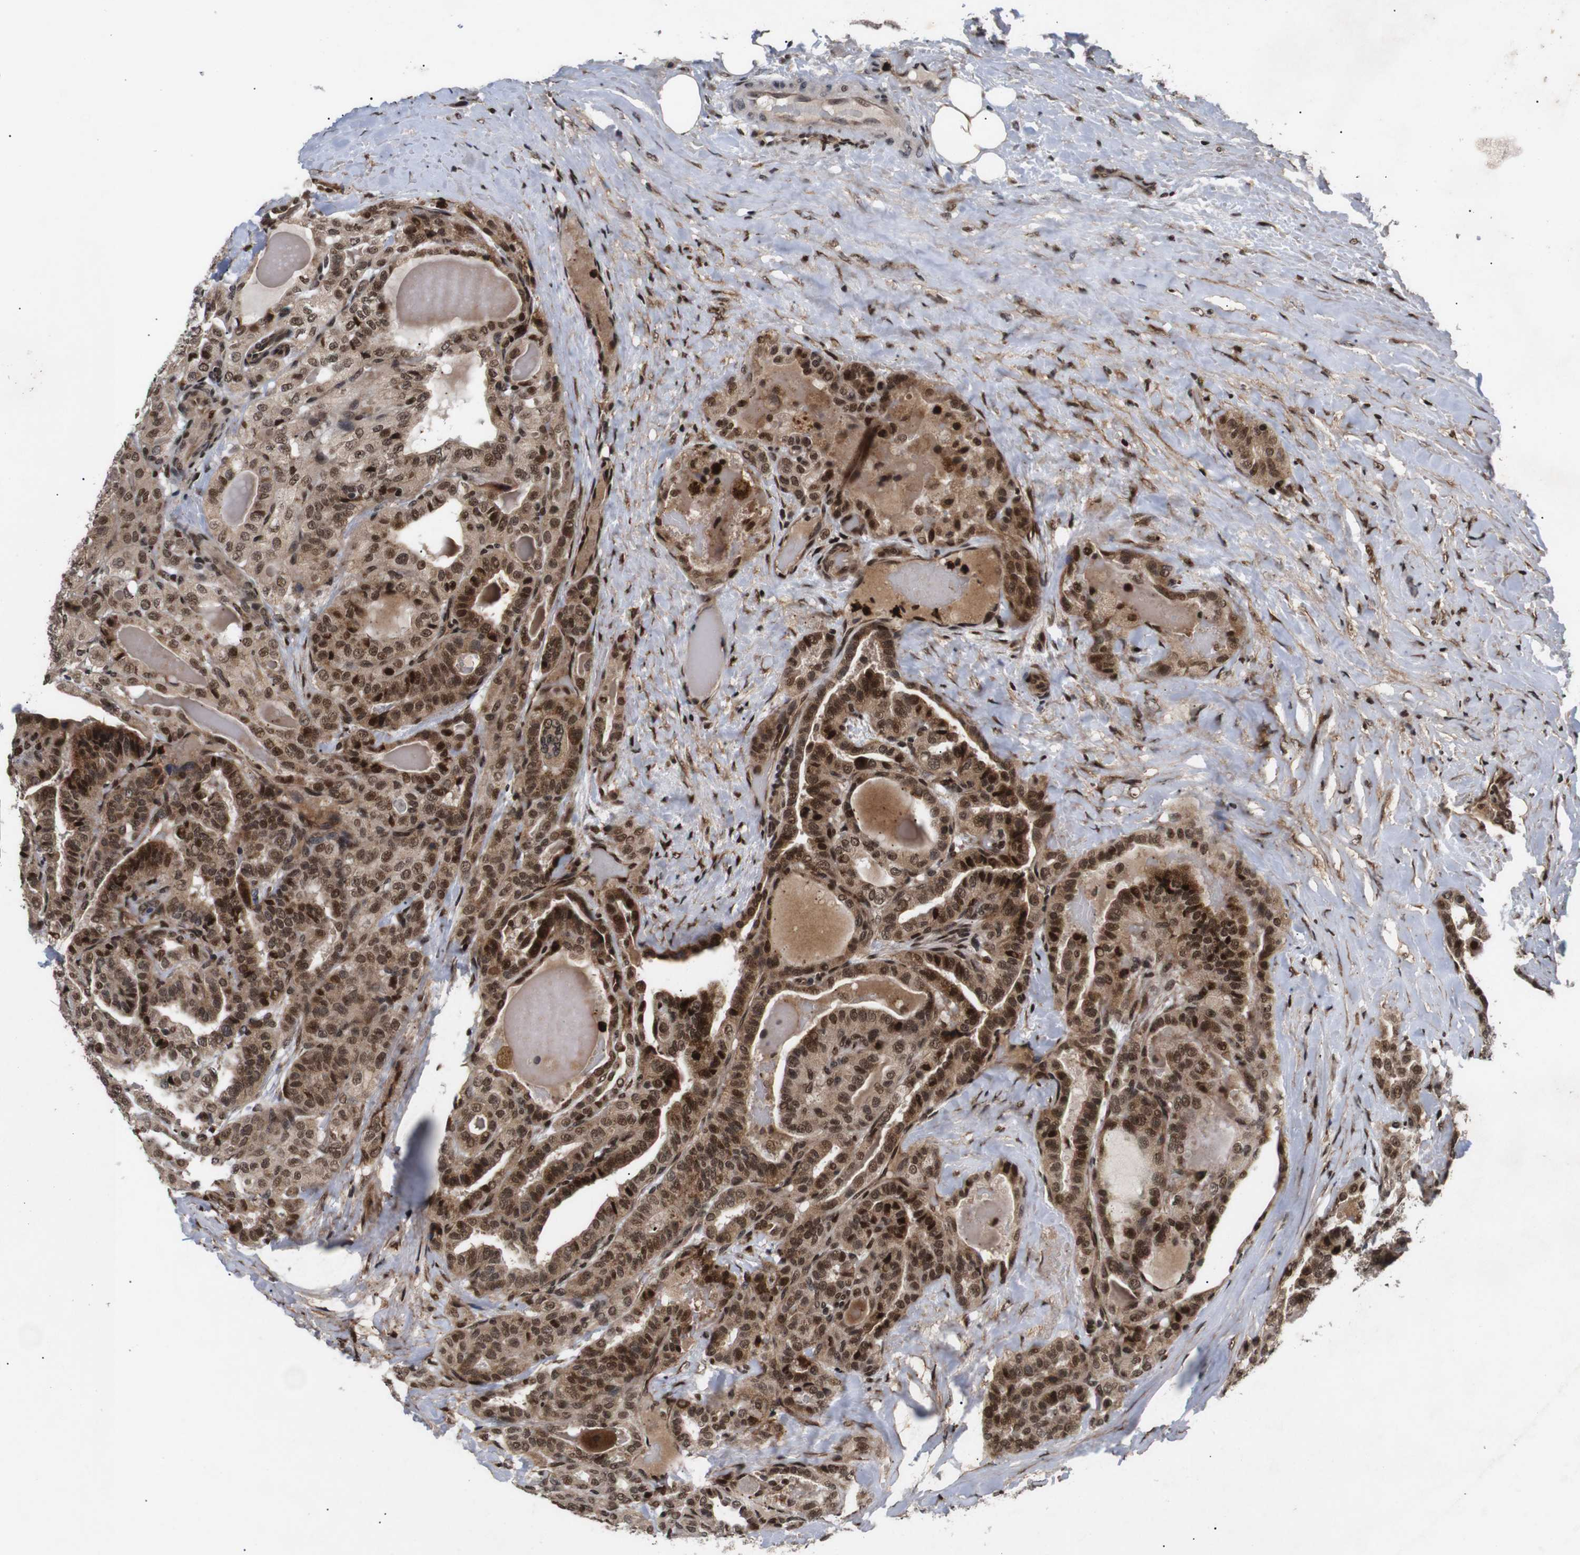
{"staining": {"intensity": "strong", "quantity": ">75%", "location": "cytoplasmic/membranous,nuclear"}, "tissue": "thyroid cancer", "cell_type": "Tumor cells", "image_type": "cancer", "snomed": [{"axis": "morphology", "description": "Papillary adenocarcinoma, NOS"}, {"axis": "topography", "description": "Thyroid gland"}], "caption": "Immunohistochemical staining of human thyroid cancer exhibits strong cytoplasmic/membranous and nuclear protein positivity in approximately >75% of tumor cells. The staining was performed using DAB to visualize the protein expression in brown, while the nuclei were stained in blue with hematoxylin (Magnification: 20x).", "gene": "KIF23", "patient": {"sex": "male", "age": 77}}